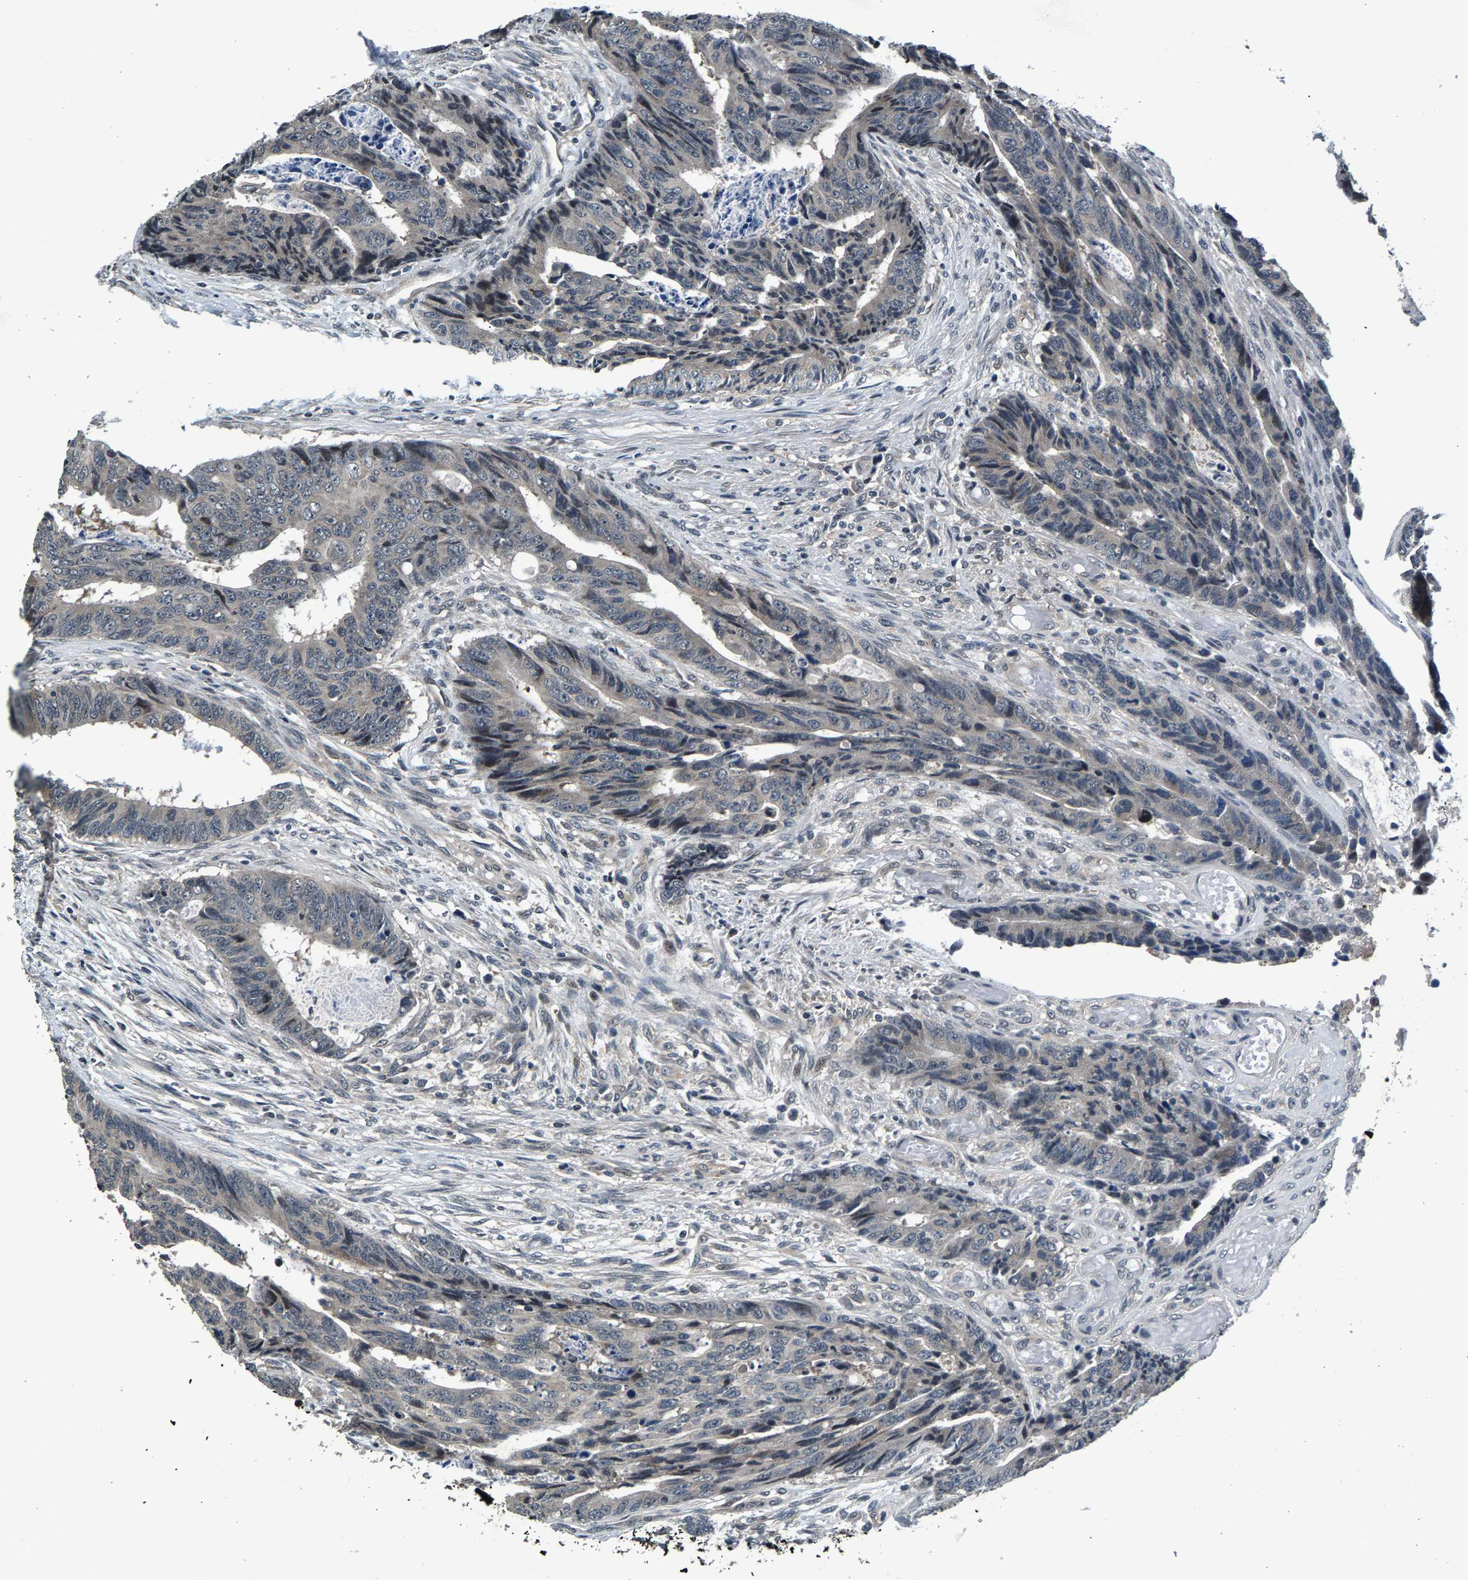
{"staining": {"intensity": "moderate", "quantity": "<25%", "location": "nuclear"}, "tissue": "colorectal cancer", "cell_type": "Tumor cells", "image_type": "cancer", "snomed": [{"axis": "morphology", "description": "Adenocarcinoma, NOS"}, {"axis": "topography", "description": "Rectum"}], "caption": "Protein staining demonstrates moderate nuclear positivity in approximately <25% of tumor cells in colorectal cancer.", "gene": "RBM33", "patient": {"sex": "male", "age": 84}}